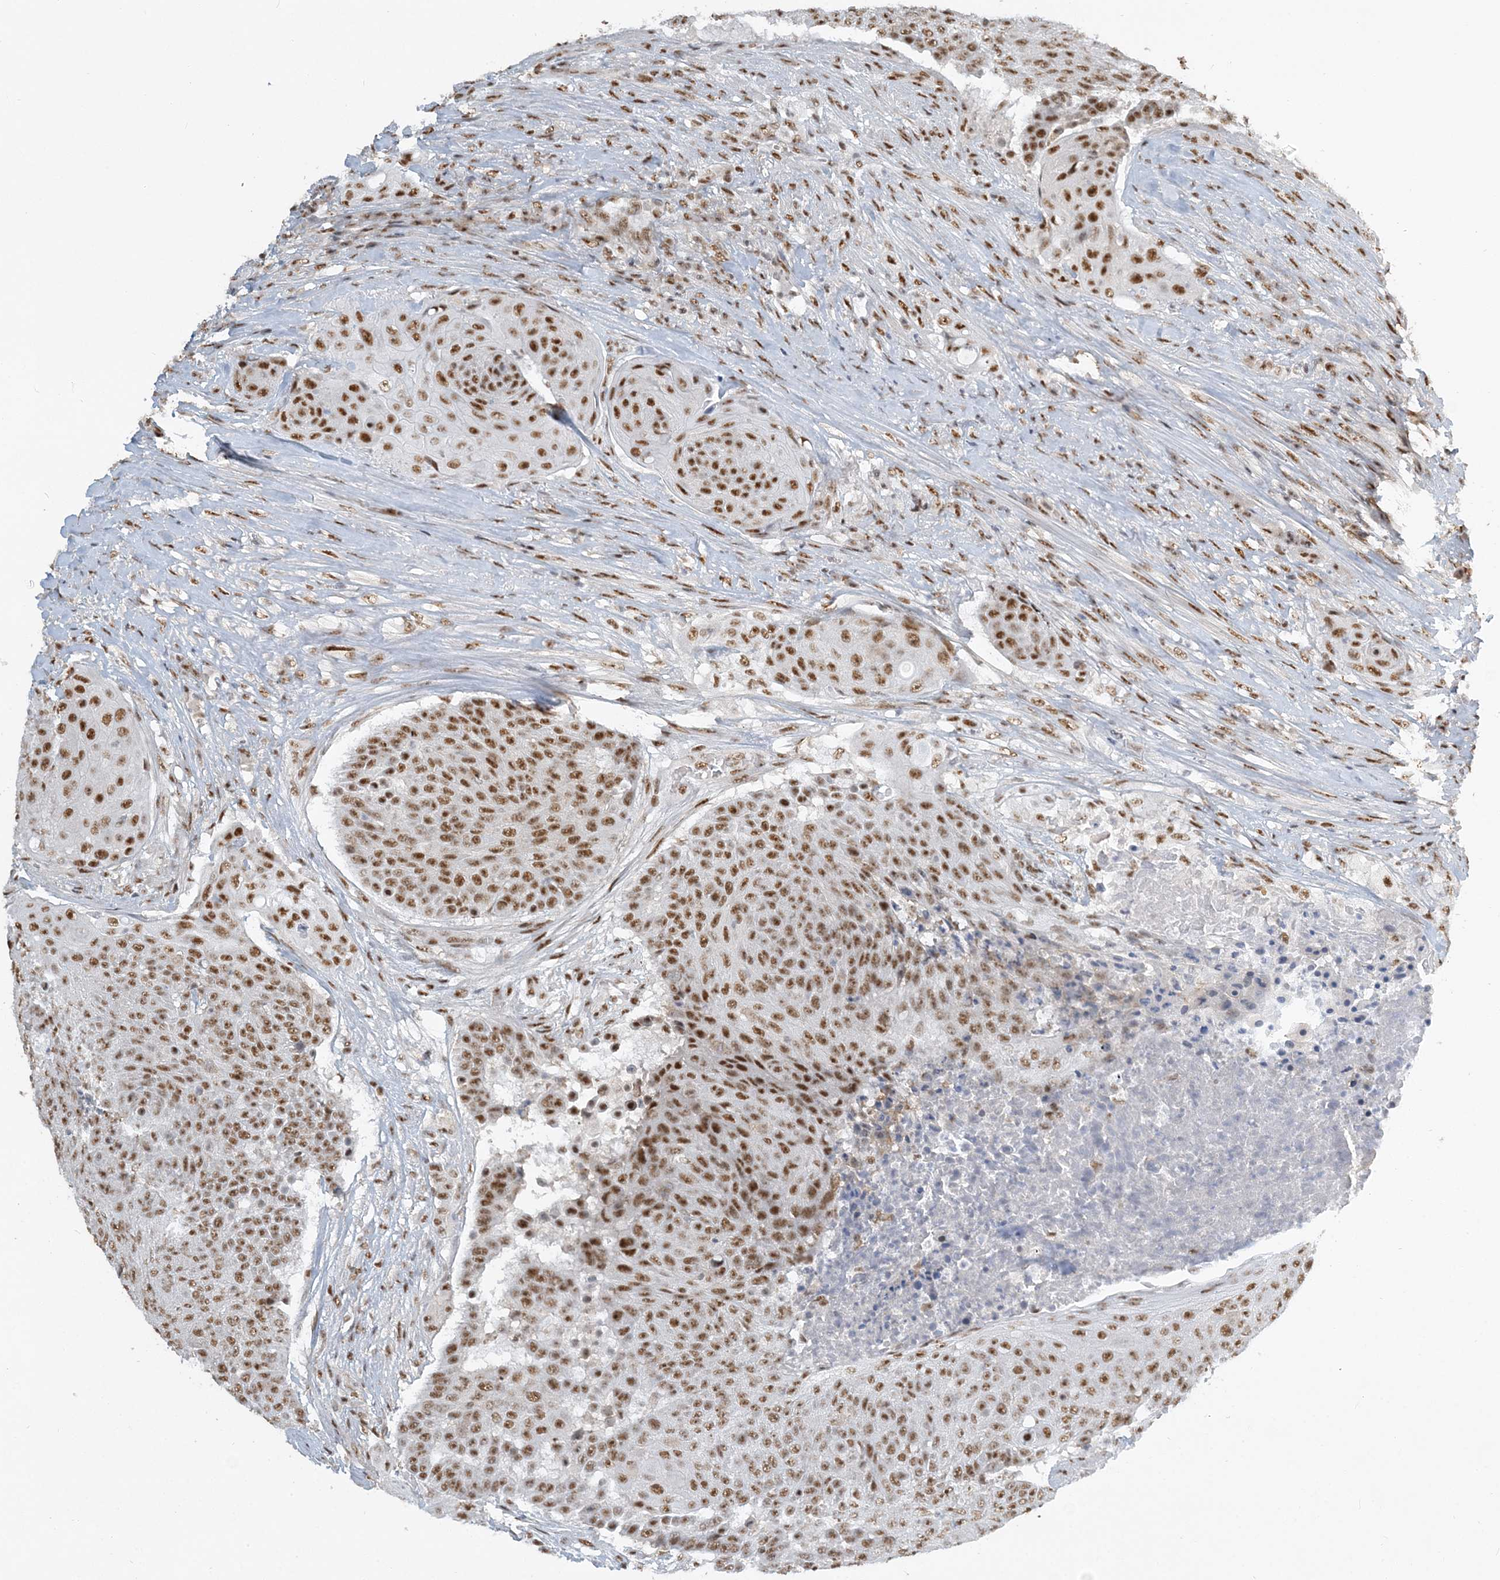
{"staining": {"intensity": "strong", "quantity": ">75%", "location": "nuclear"}, "tissue": "urothelial cancer", "cell_type": "Tumor cells", "image_type": "cancer", "snomed": [{"axis": "morphology", "description": "Urothelial carcinoma, High grade"}, {"axis": "topography", "description": "Urinary bladder"}], "caption": "High-grade urothelial carcinoma tissue reveals strong nuclear staining in approximately >75% of tumor cells", "gene": "PLRG1", "patient": {"sex": "female", "age": 63}}